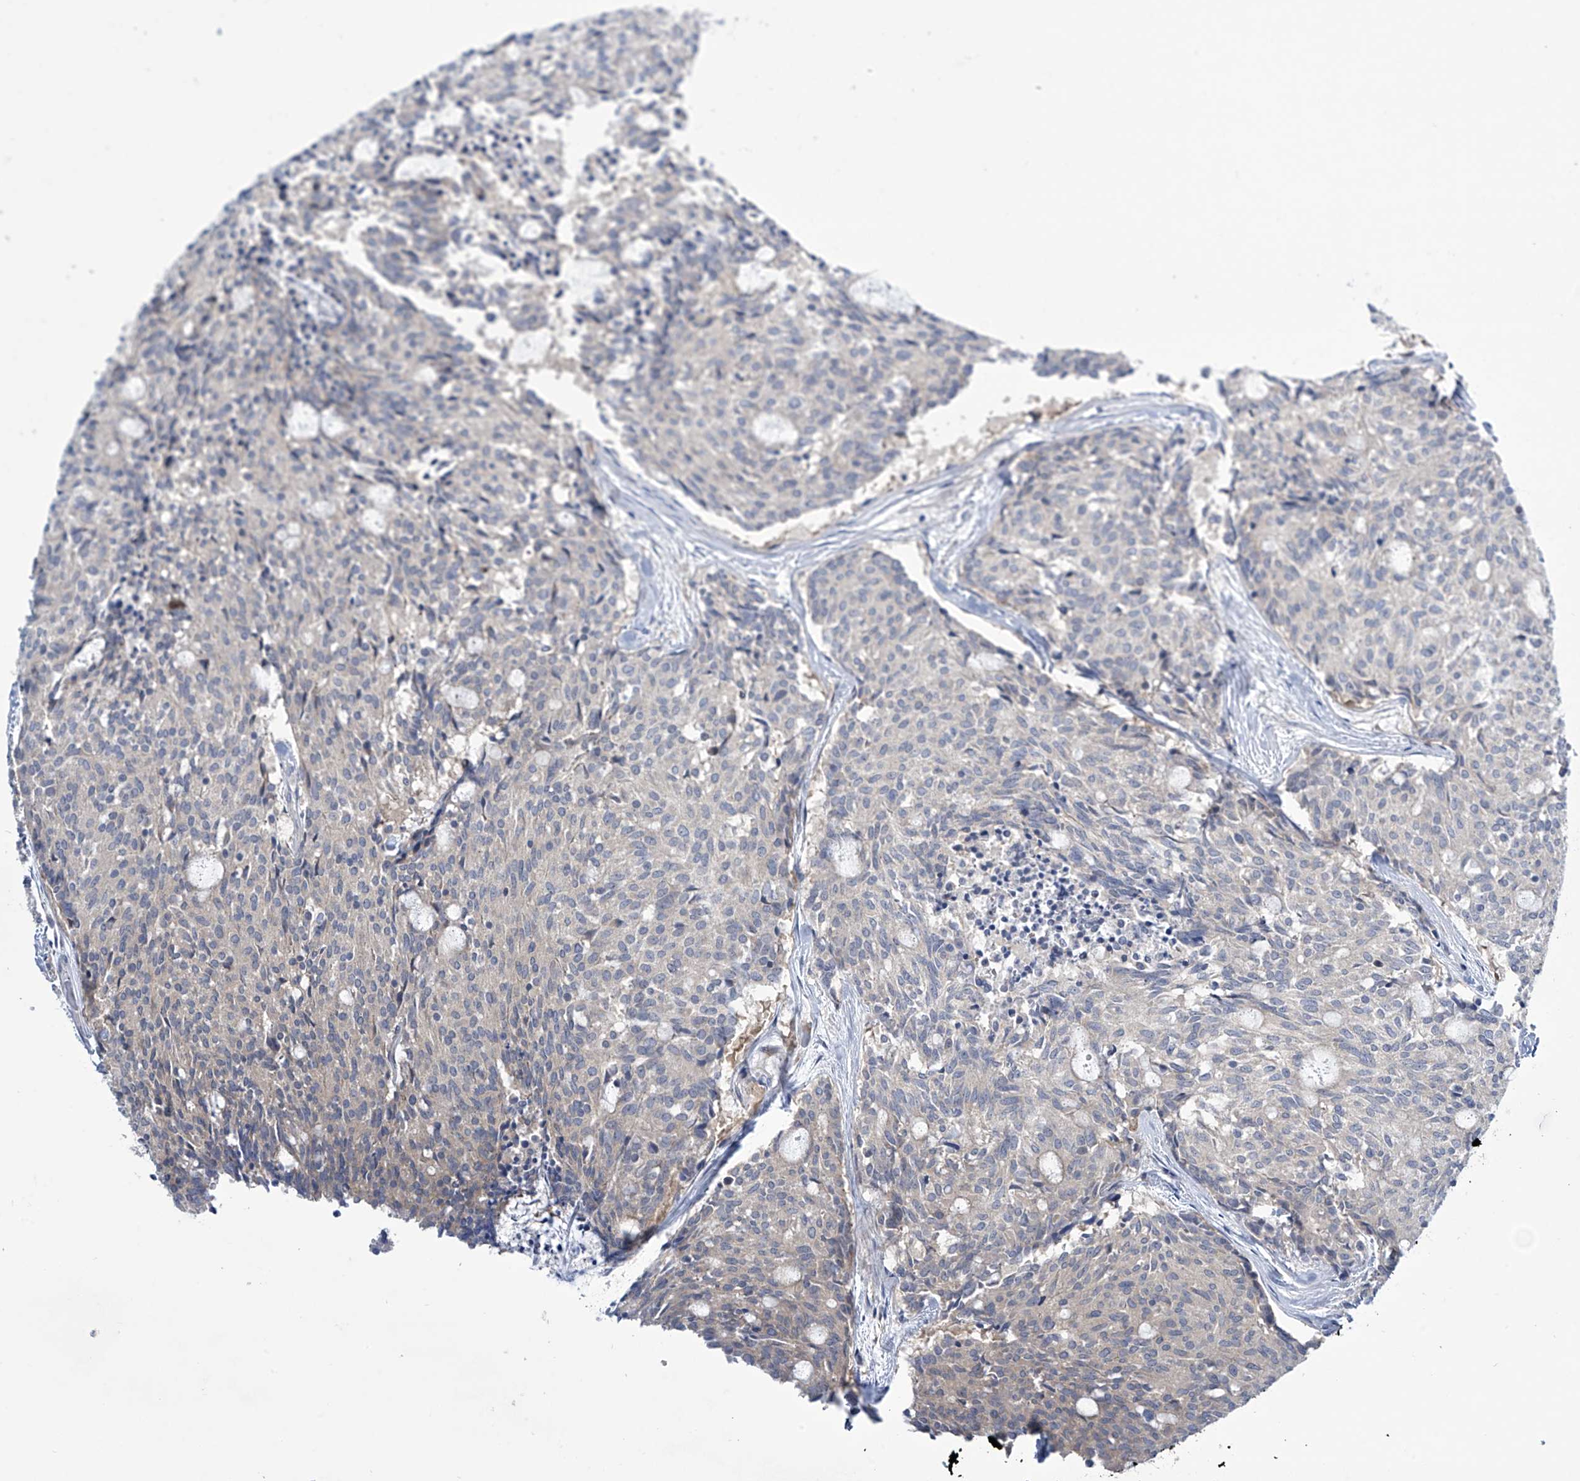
{"staining": {"intensity": "negative", "quantity": "none", "location": "none"}, "tissue": "carcinoid", "cell_type": "Tumor cells", "image_type": "cancer", "snomed": [{"axis": "morphology", "description": "Carcinoid, malignant, NOS"}, {"axis": "topography", "description": "Pancreas"}], "caption": "The IHC image has no significant expression in tumor cells of carcinoid tissue.", "gene": "TRIM60", "patient": {"sex": "female", "age": 54}}